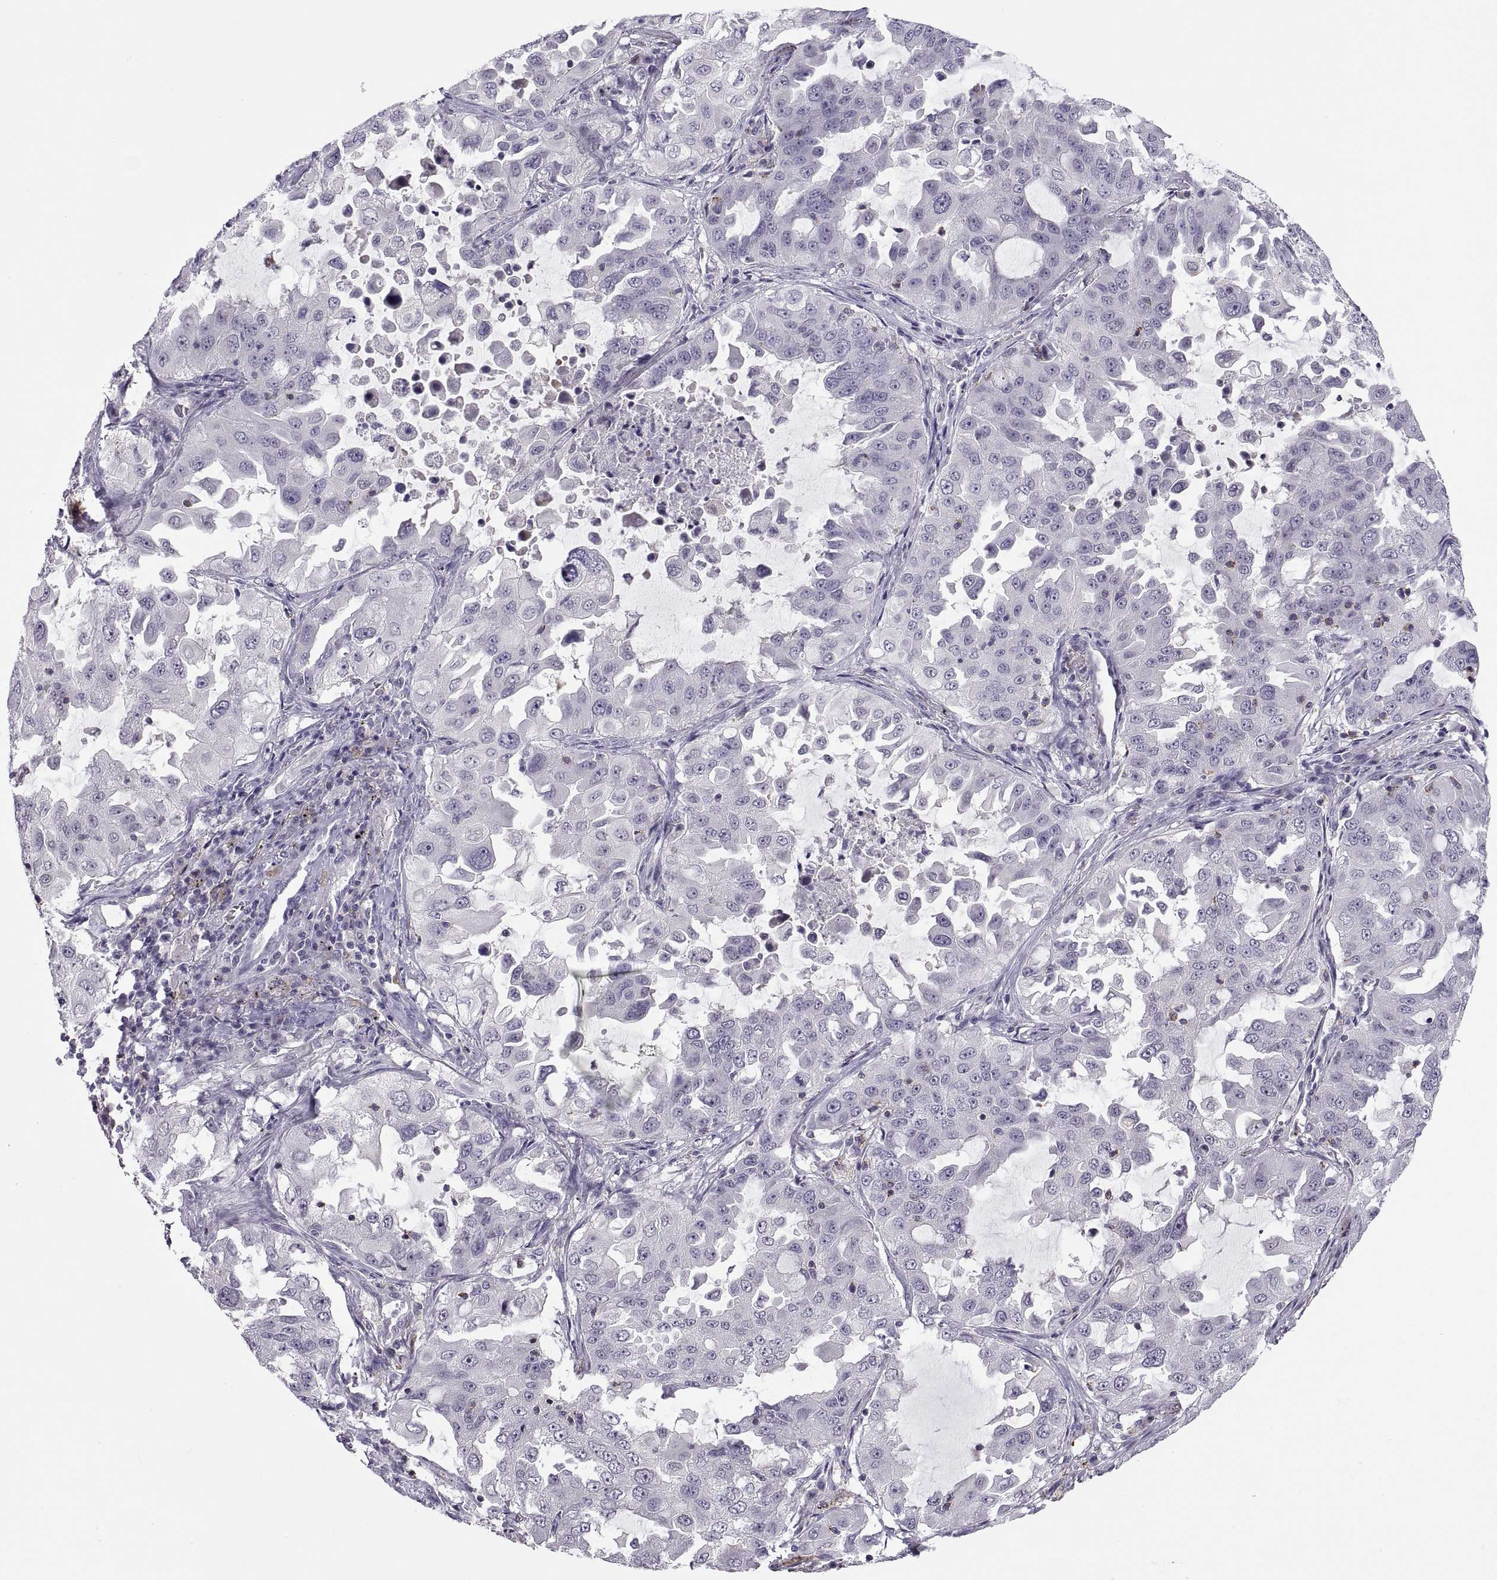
{"staining": {"intensity": "negative", "quantity": "none", "location": "none"}, "tissue": "lung cancer", "cell_type": "Tumor cells", "image_type": "cancer", "snomed": [{"axis": "morphology", "description": "Adenocarcinoma, NOS"}, {"axis": "topography", "description": "Lung"}], "caption": "Tumor cells show no significant expression in adenocarcinoma (lung).", "gene": "TTC21A", "patient": {"sex": "female", "age": 61}}